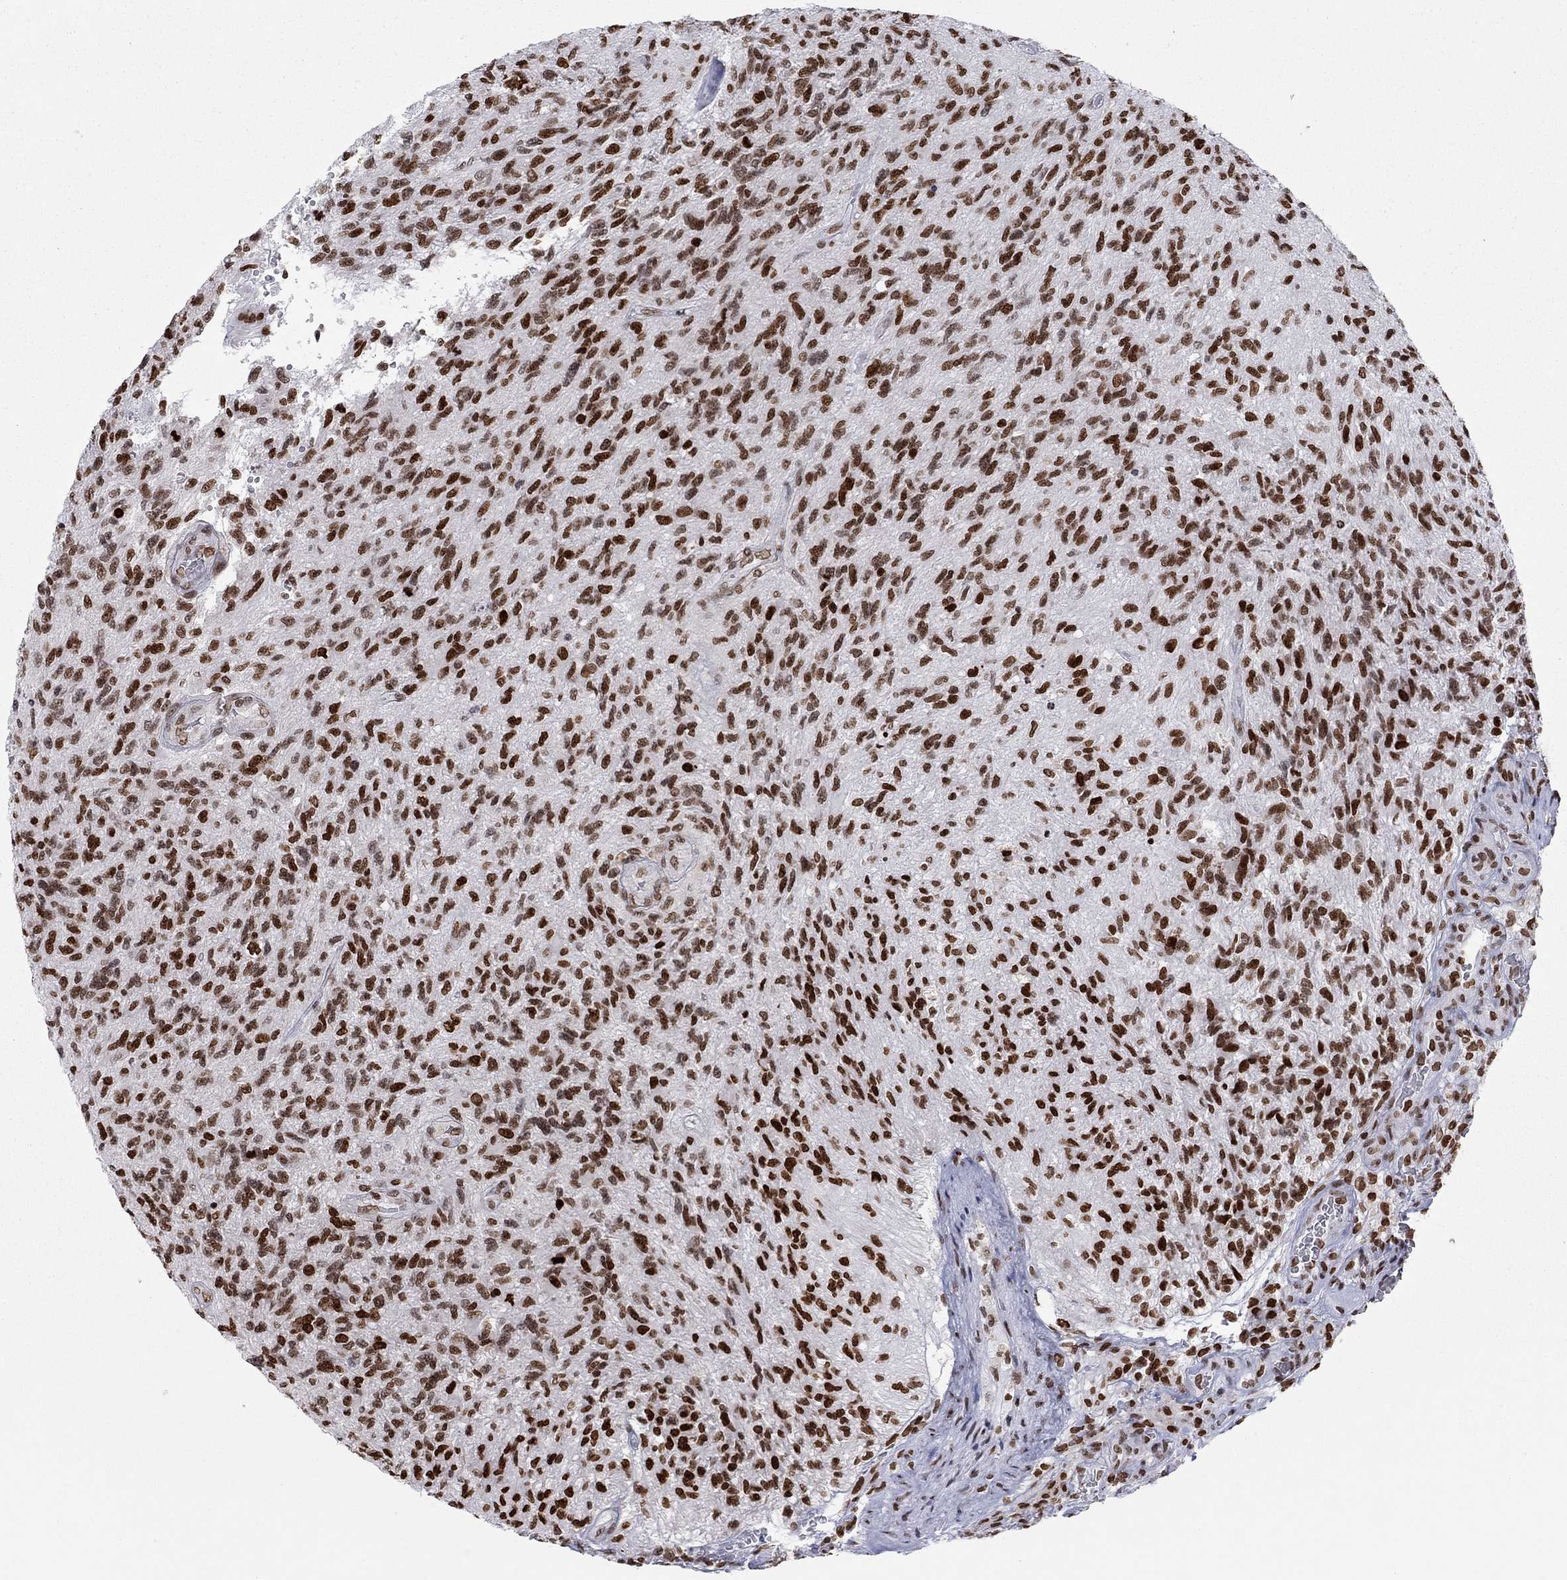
{"staining": {"intensity": "strong", "quantity": ">75%", "location": "nuclear"}, "tissue": "glioma", "cell_type": "Tumor cells", "image_type": "cancer", "snomed": [{"axis": "morphology", "description": "Glioma, malignant, High grade"}, {"axis": "topography", "description": "Brain"}], "caption": "This is an image of immunohistochemistry staining of glioma, which shows strong staining in the nuclear of tumor cells.", "gene": "H2AX", "patient": {"sex": "male", "age": 56}}